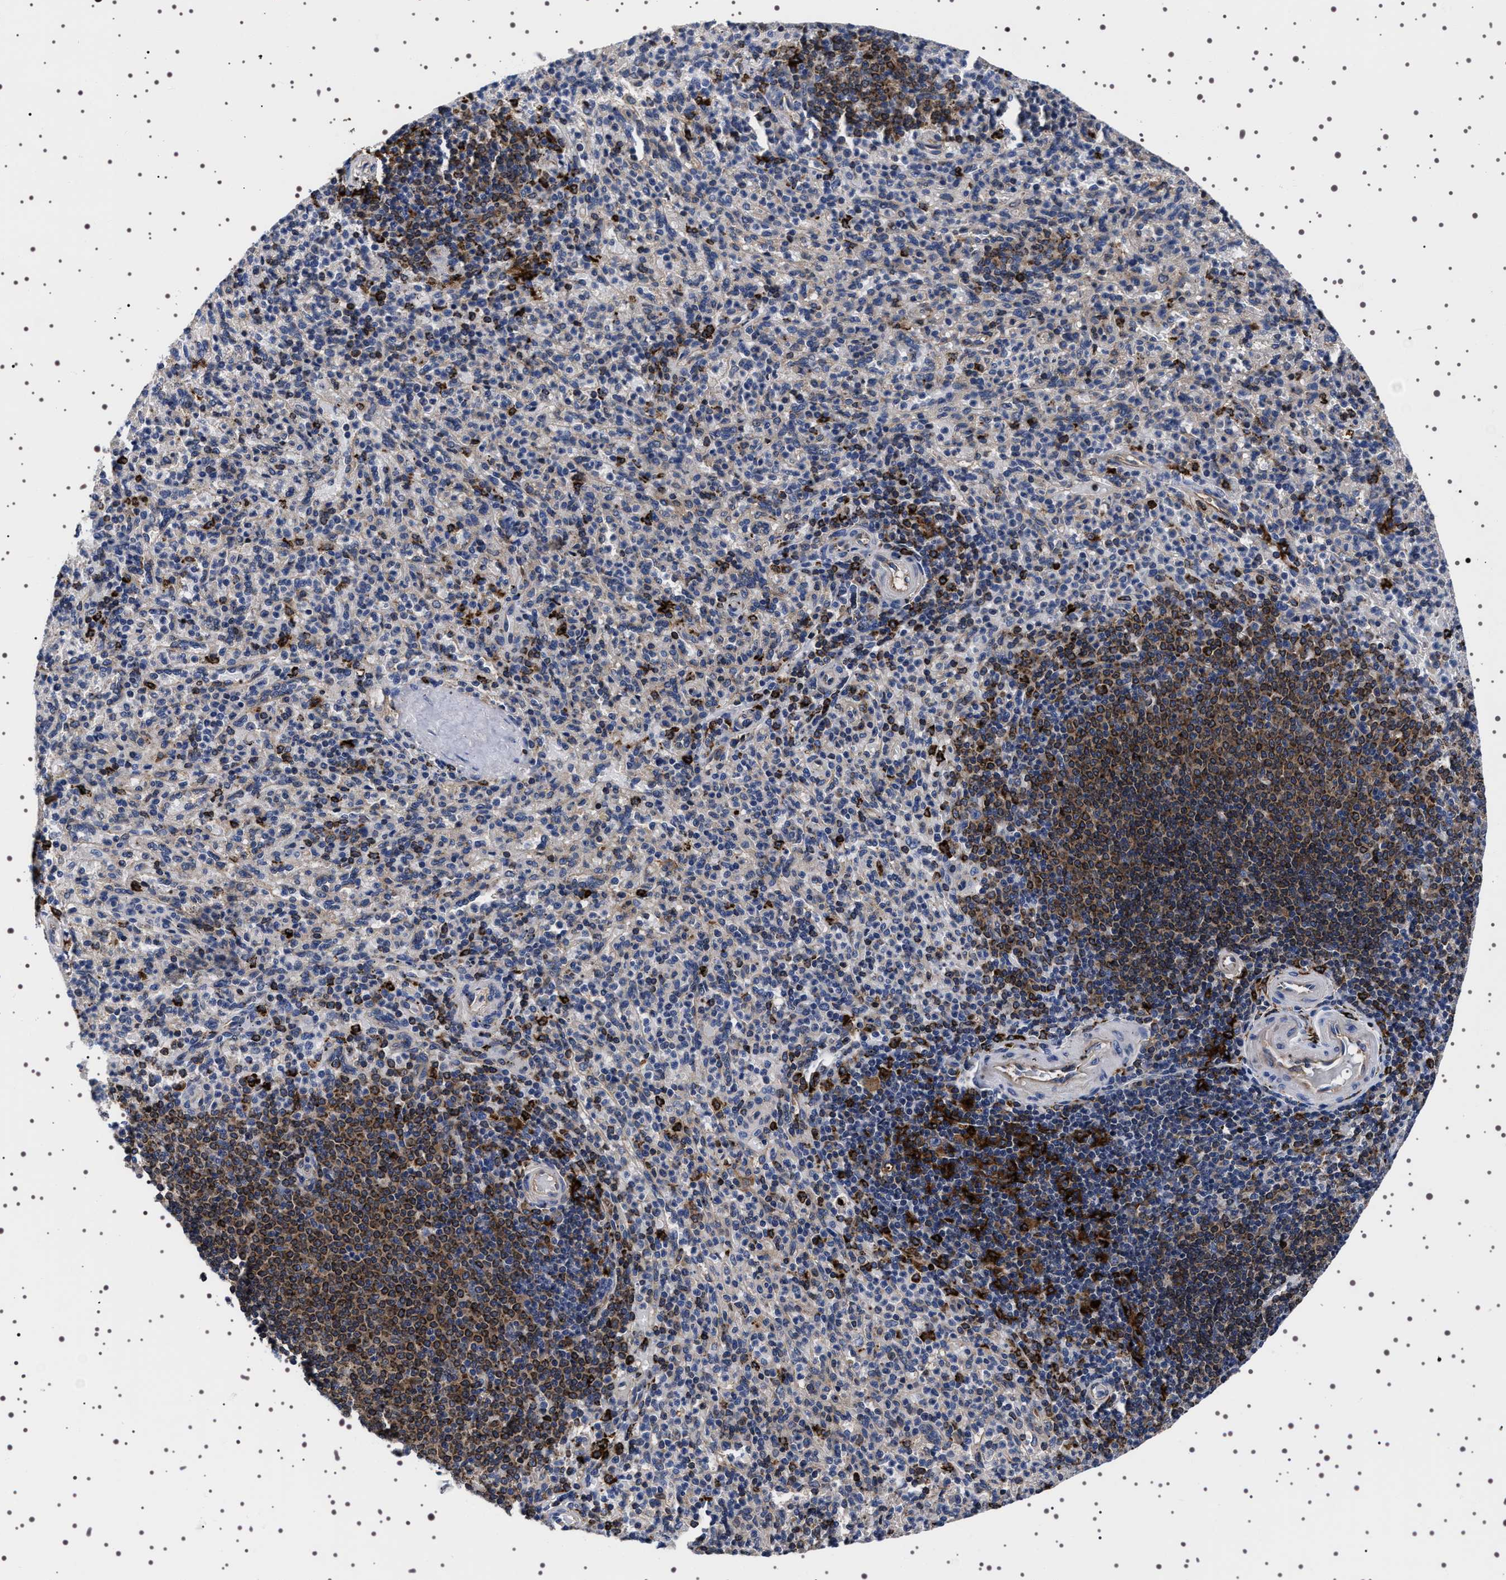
{"staining": {"intensity": "strong", "quantity": "<25%", "location": "cytoplasmic/membranous"}, "tissue": "spleen", "cell_type": "Cells in red pulp", "image_type": "normal", "snomed": [{"axis": "morphology", "description": "Normal tissue, NOS"}, {"axis": "topography", "description": "Spleen"}], "caption": "DAB (3,3'-diaminobenzidine) immunohistochemical staining of unremarkable human spleen displays strong cytoplasmic/membranous protein expression in about <25% of cells in red pulp.", "gene": "DARS1", "patient": {"sex": "male", "age": 36}}